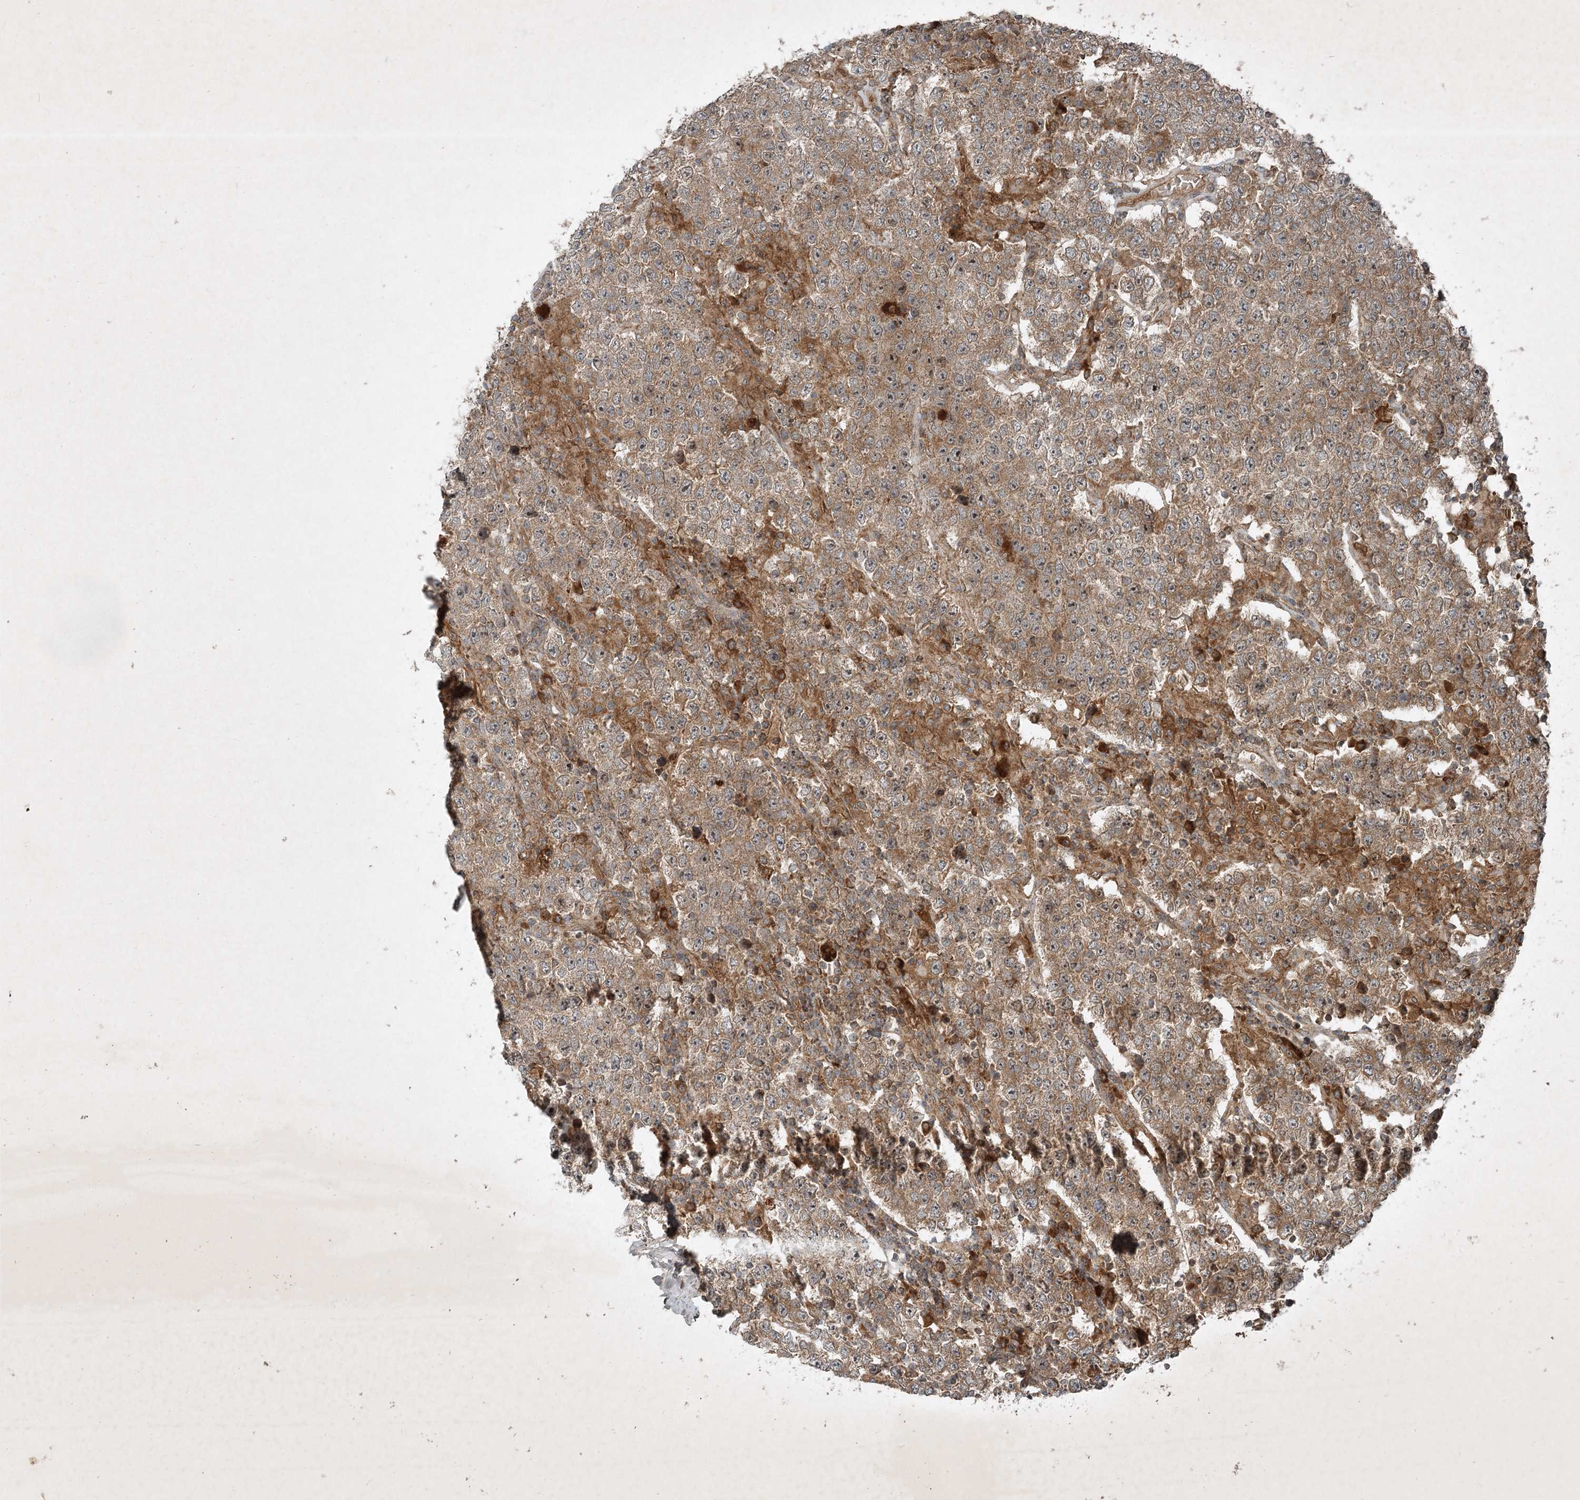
{"staining": {"intensity": "weak", "quantity": ">75%", "location": "cytoplasmic/membranous"}, "tissue": "testis cancer", "cell_type": "Tumor cells", "image_type": "cancer", "snomed": [{"axis": "morphology", "description": "Normal tissue, NOS"}, {"axis": "morphology", "description": "Urothelial carcinoma, High grade"}, {"axis": "morphology", "description": "Seminoma, NOS"}, {"axis": "morphology", "description": "Carcinoma, Embryonal, NOS"}, {"axis": "topography", "description": "Urinary bladder"}, {"axis": "topography", "description": "Testis"}], "caption": "High-grade urothelial carcinoma (testis) stained with a protein marker exhibits weak staining in tumor cells.", "gene": "UNC93A", "patient": {"sex": "male", "age": 41}}